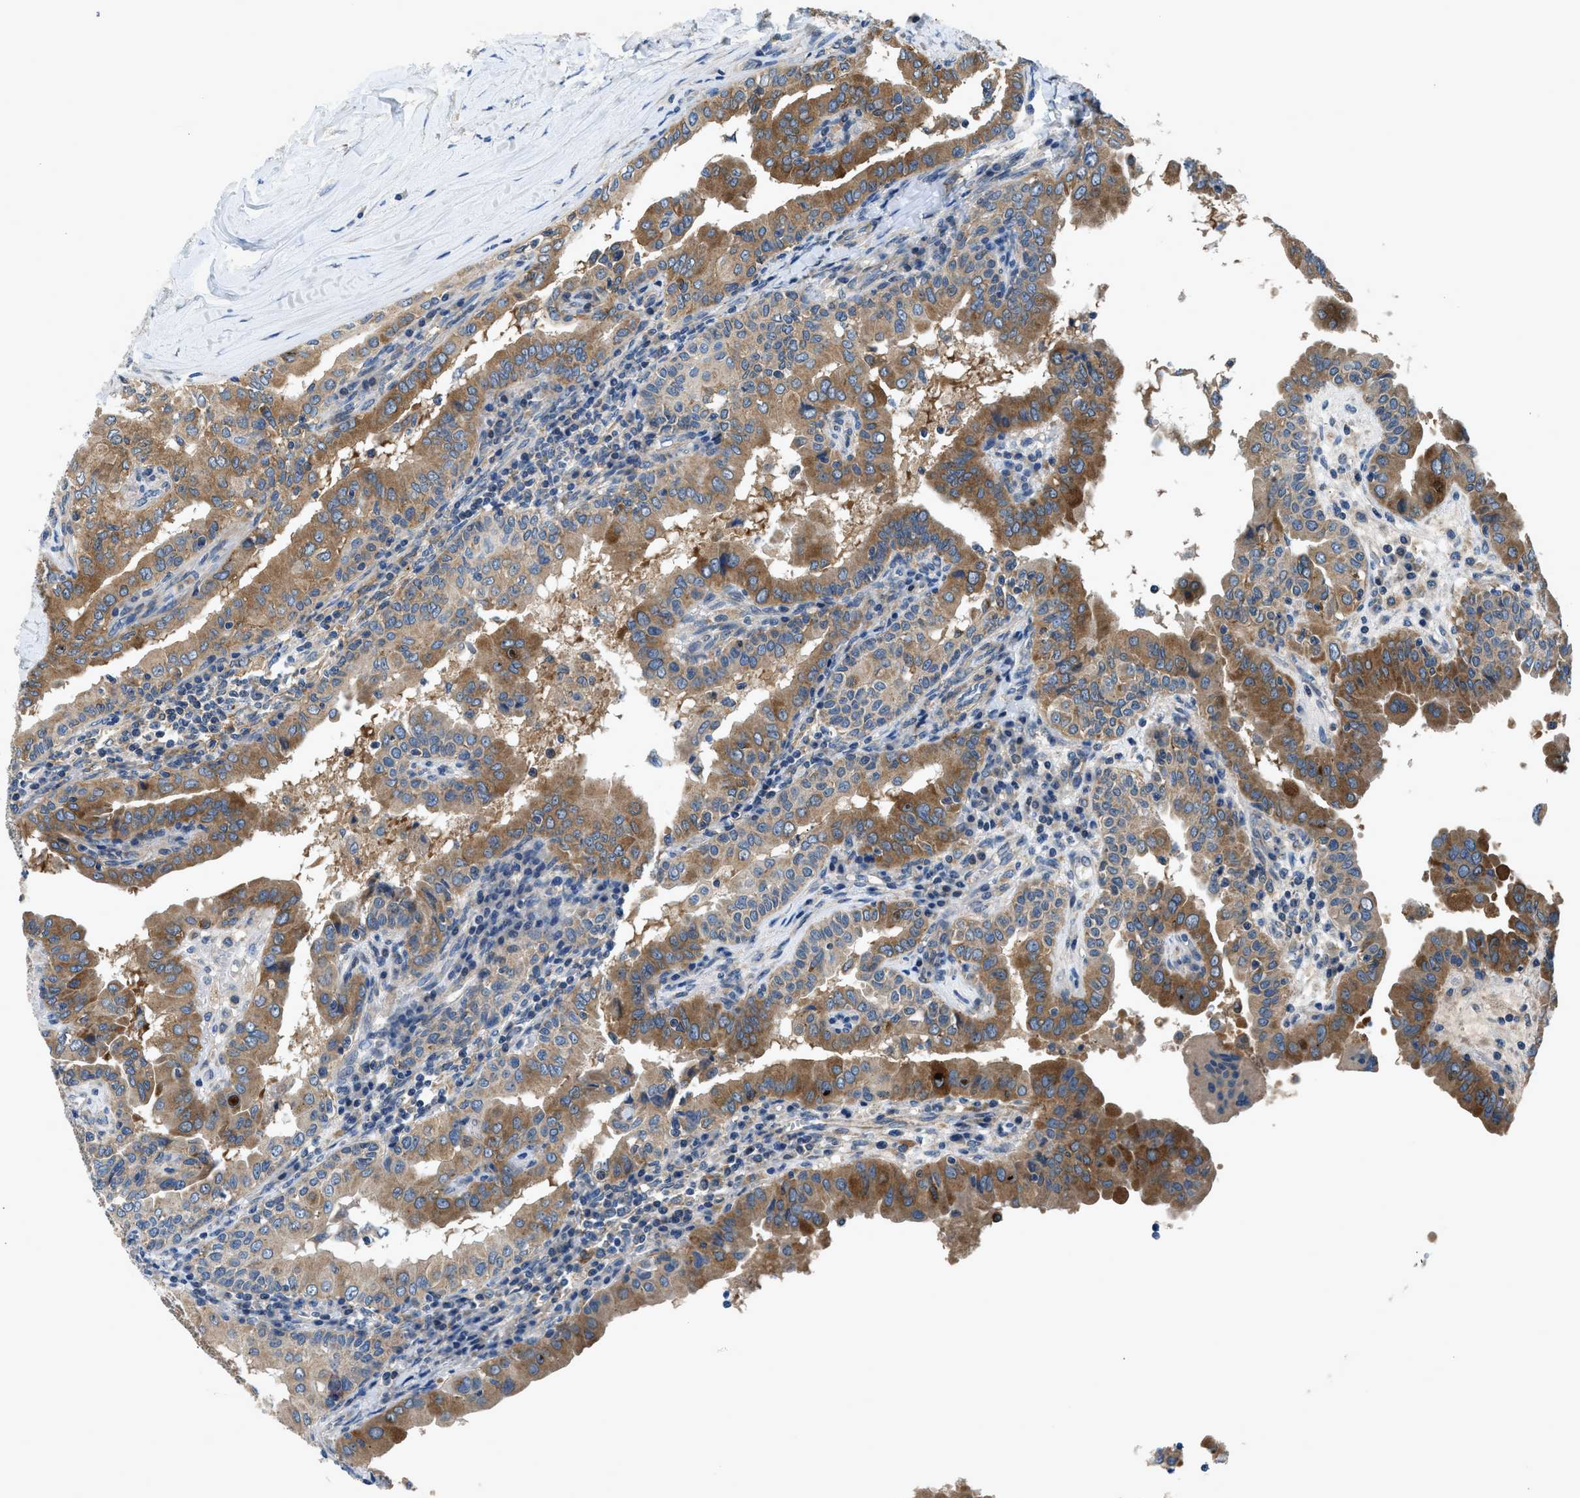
{"staining": {"intensity": "moderate", "quantity": ">75%", "location": "cytoplasmic/membranous"}, "tissue": "thyroid cancer", "cell_type": "Tumor cells", "image_type": "cancer", "snomed": [{"axis": "morphology", "description": "Papillary adenocarcinoma, NOS"}, {"axis": "topography", "description": "Thyroid gland"}], "caption": "Immunohistochemistry (IHC) image of human thyroid cancer (papillary adenocarcinoma) stained for a protein (brown), which shows medium levels of moderate cytoplasmic/membranous positivity in about >75% of tumor cells.", "gene": "LPIN2", "patient": {"sex": "male", "age": 33}}